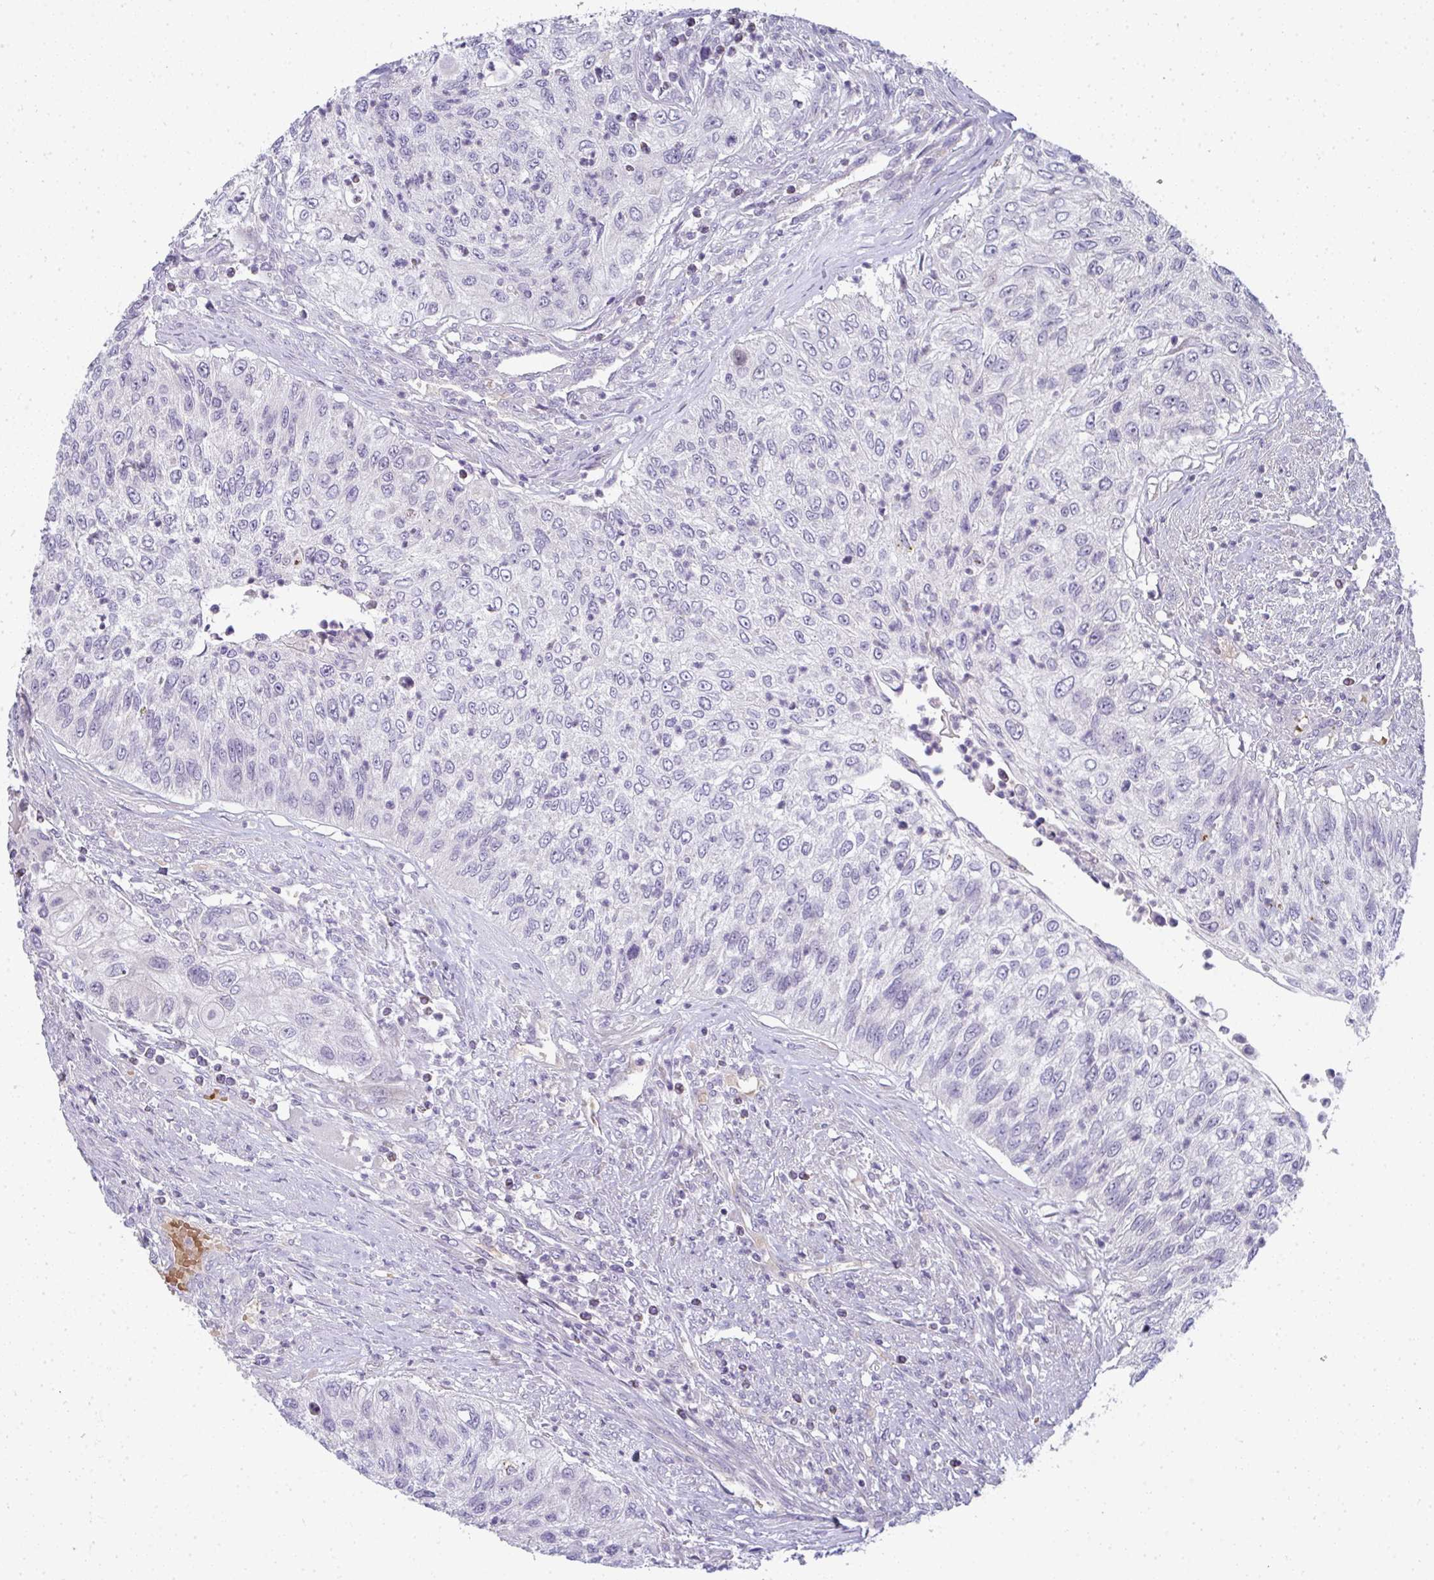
{"staining": {"intensity": "negative", "quantity": "none", "location": "none"}, "tissue": "urothelial cancer", "cell_type": "Tumor cells", "image_type": "cancer", "snomed": [{"axis": "morphology", "description": "Urothelial carcinoma, High grade"}, {"axis": "topography", "description": "Urinary bladder"}], "caption": "Immunohistochemistry image of neoplastic tissue: urothelial carcinoma (high-grade) stained with DAB (3,3'-diaminobenzidine) demonstrates no significant protein staining in tumor cells.", "gene": "SHB", "patient": {"sex": "female", "age": 60}}